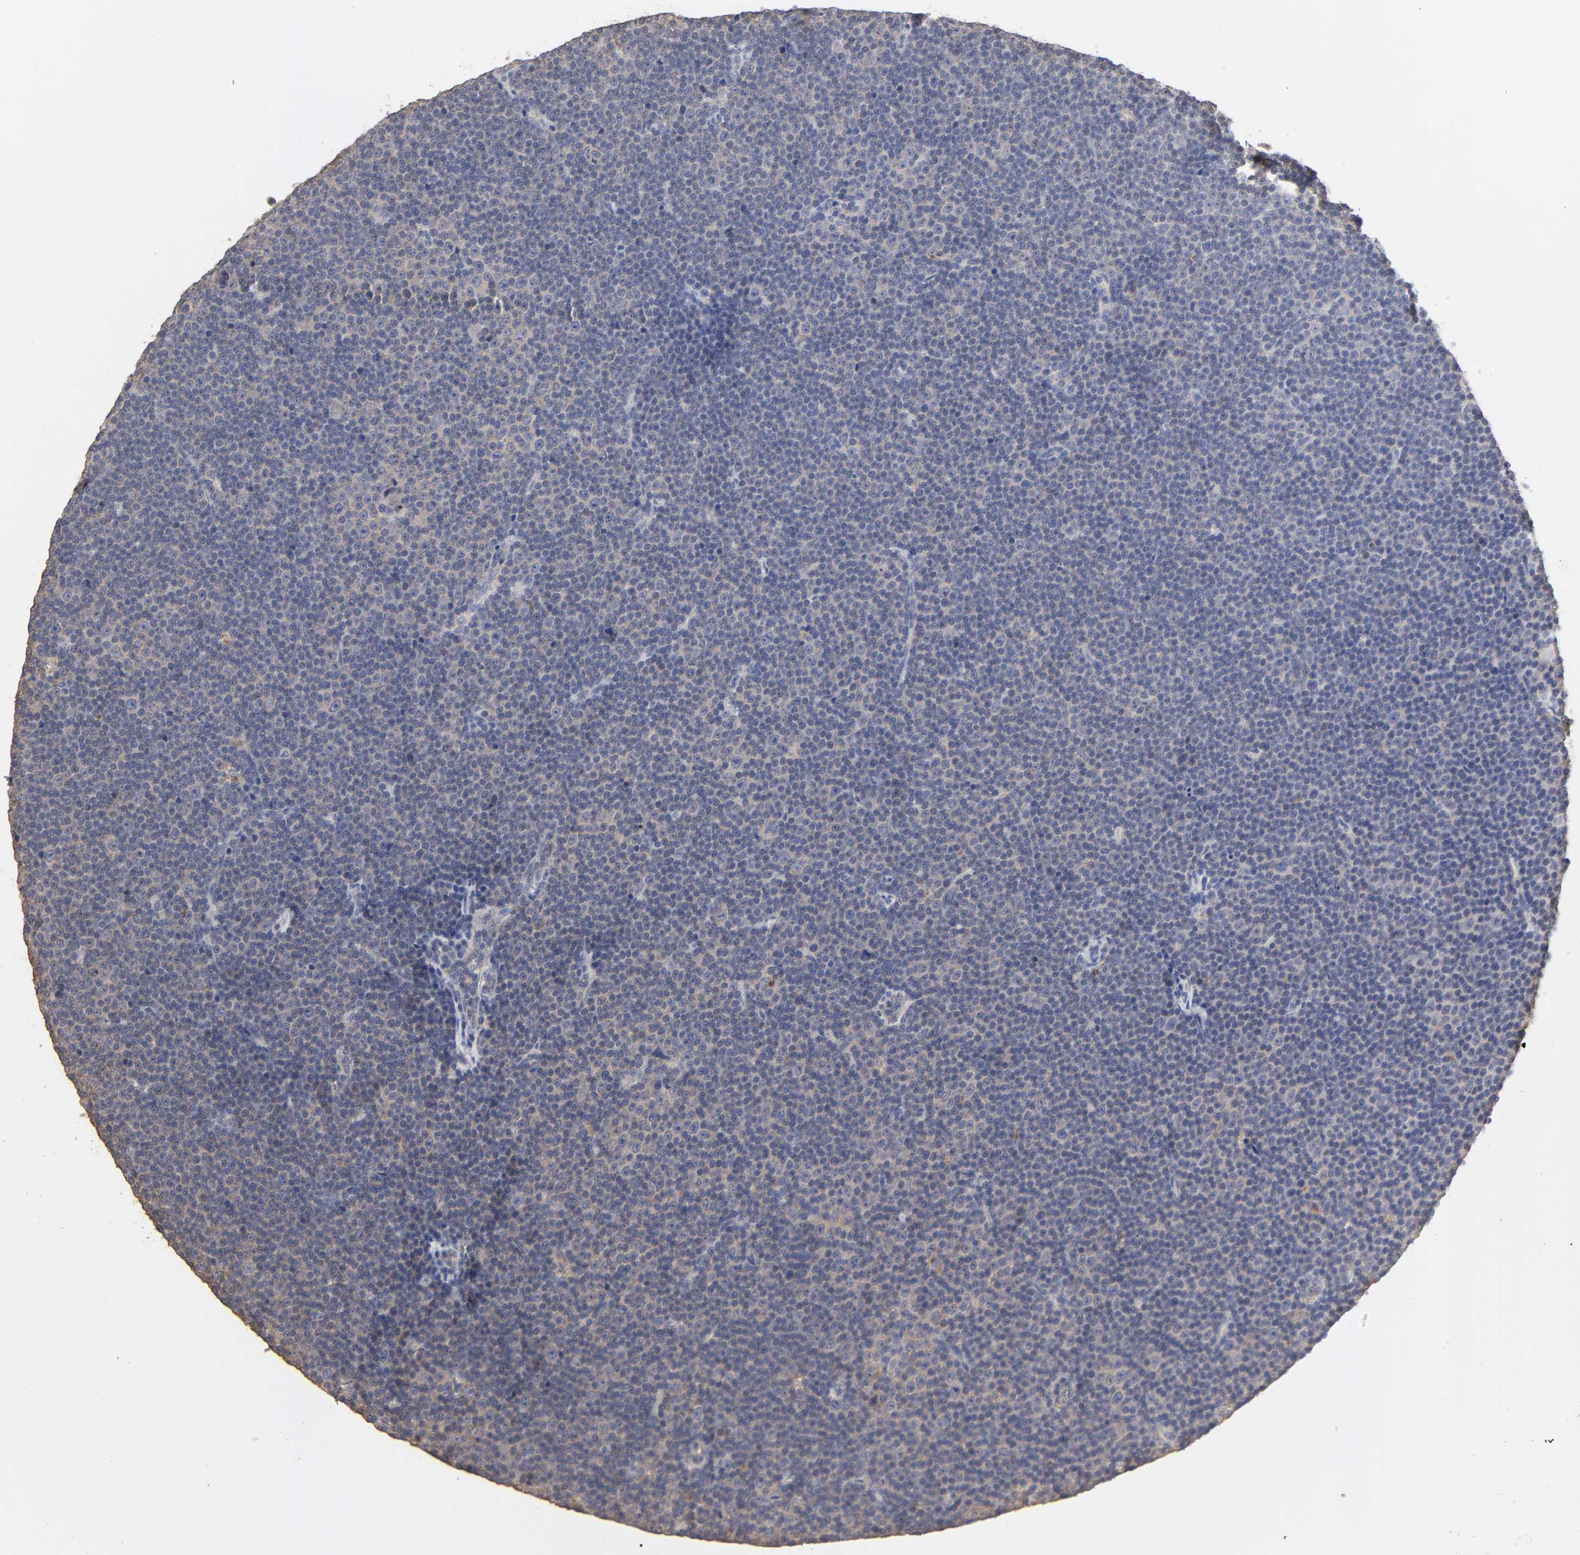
{"staining": {"intensity": "weak", "quantity": ">75%", "location": "cytoplasmic/membranous"}, "tissue": "lymphoma", "cell_type": "Tumor cells", "image_type": "cancer", "snomed": [{"axis": "morphology", "description": "Malignant lymphoma, non-Hodgkin's type, Low grade"}, {"axis": "topography", "description": "Lymph node"}], "caption": "Protein expression by immunohistochemistry (IHC) displays weak cytoplasmic/membranous positivity in about >75% of tumor cells in low-grade malignant lymphoma, non-Hodgkin's type. (Stains: DAB (3,3'-diaminobenzidine) in brown, nuclei in blue, Microscopy: brightfield microscopy at high magnification).", "gene": "EIF4G2", "patient": {"sex": "female", "age": 67}}